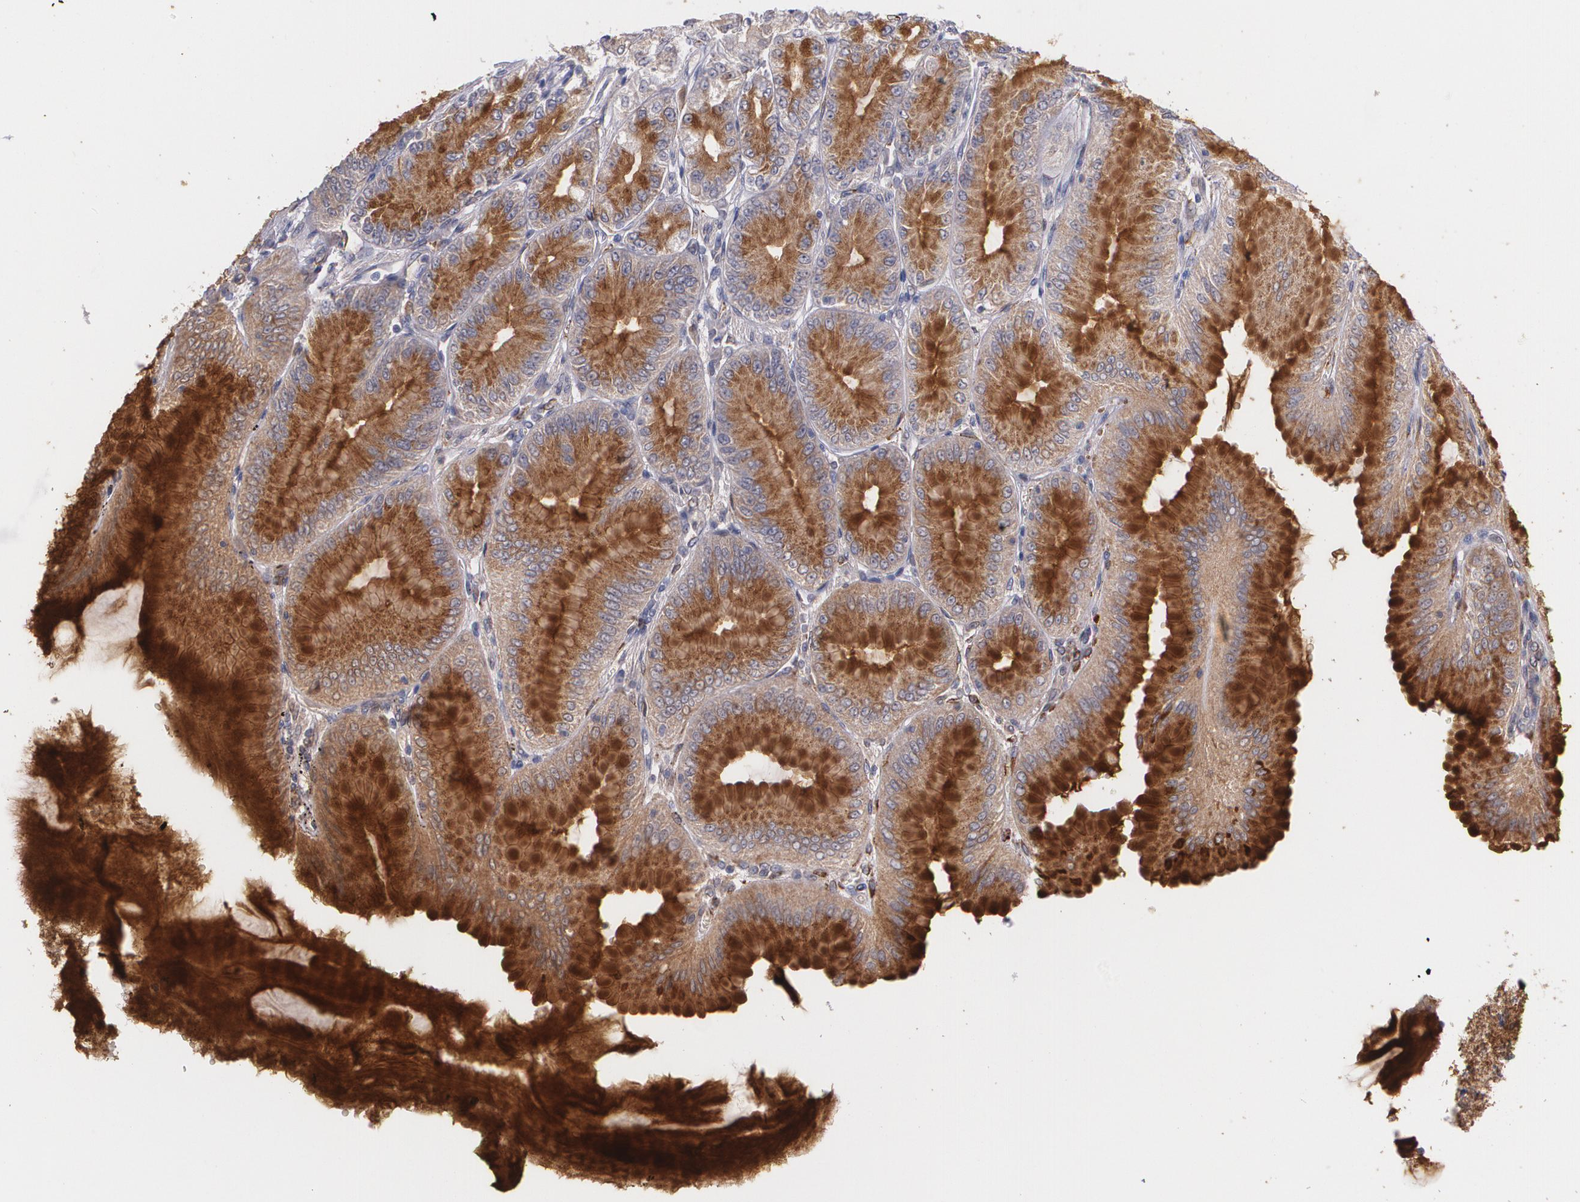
{"staining": {"intensity": "strong", "quantity": ">75%", "location": "cytoplasmic/membranous"}, "tissue": "stomach", "cell_type": "Glandular cells", "image_type": "normal", "snomed": [{"axis": "morphology", "description": "Normal tissue, NOS"}, {"axis": "topography", "description": "Stomach, lower"}], "caption": "Strong cytoplasmic/membranous staining is appreciated in about >75% of glandular cells in normal stomach. (DAB IHC, brown staining for protein, blue staining for nuclei).", "gene": "IFNGR2", "patient": {"sex": "male", "age": 71}}